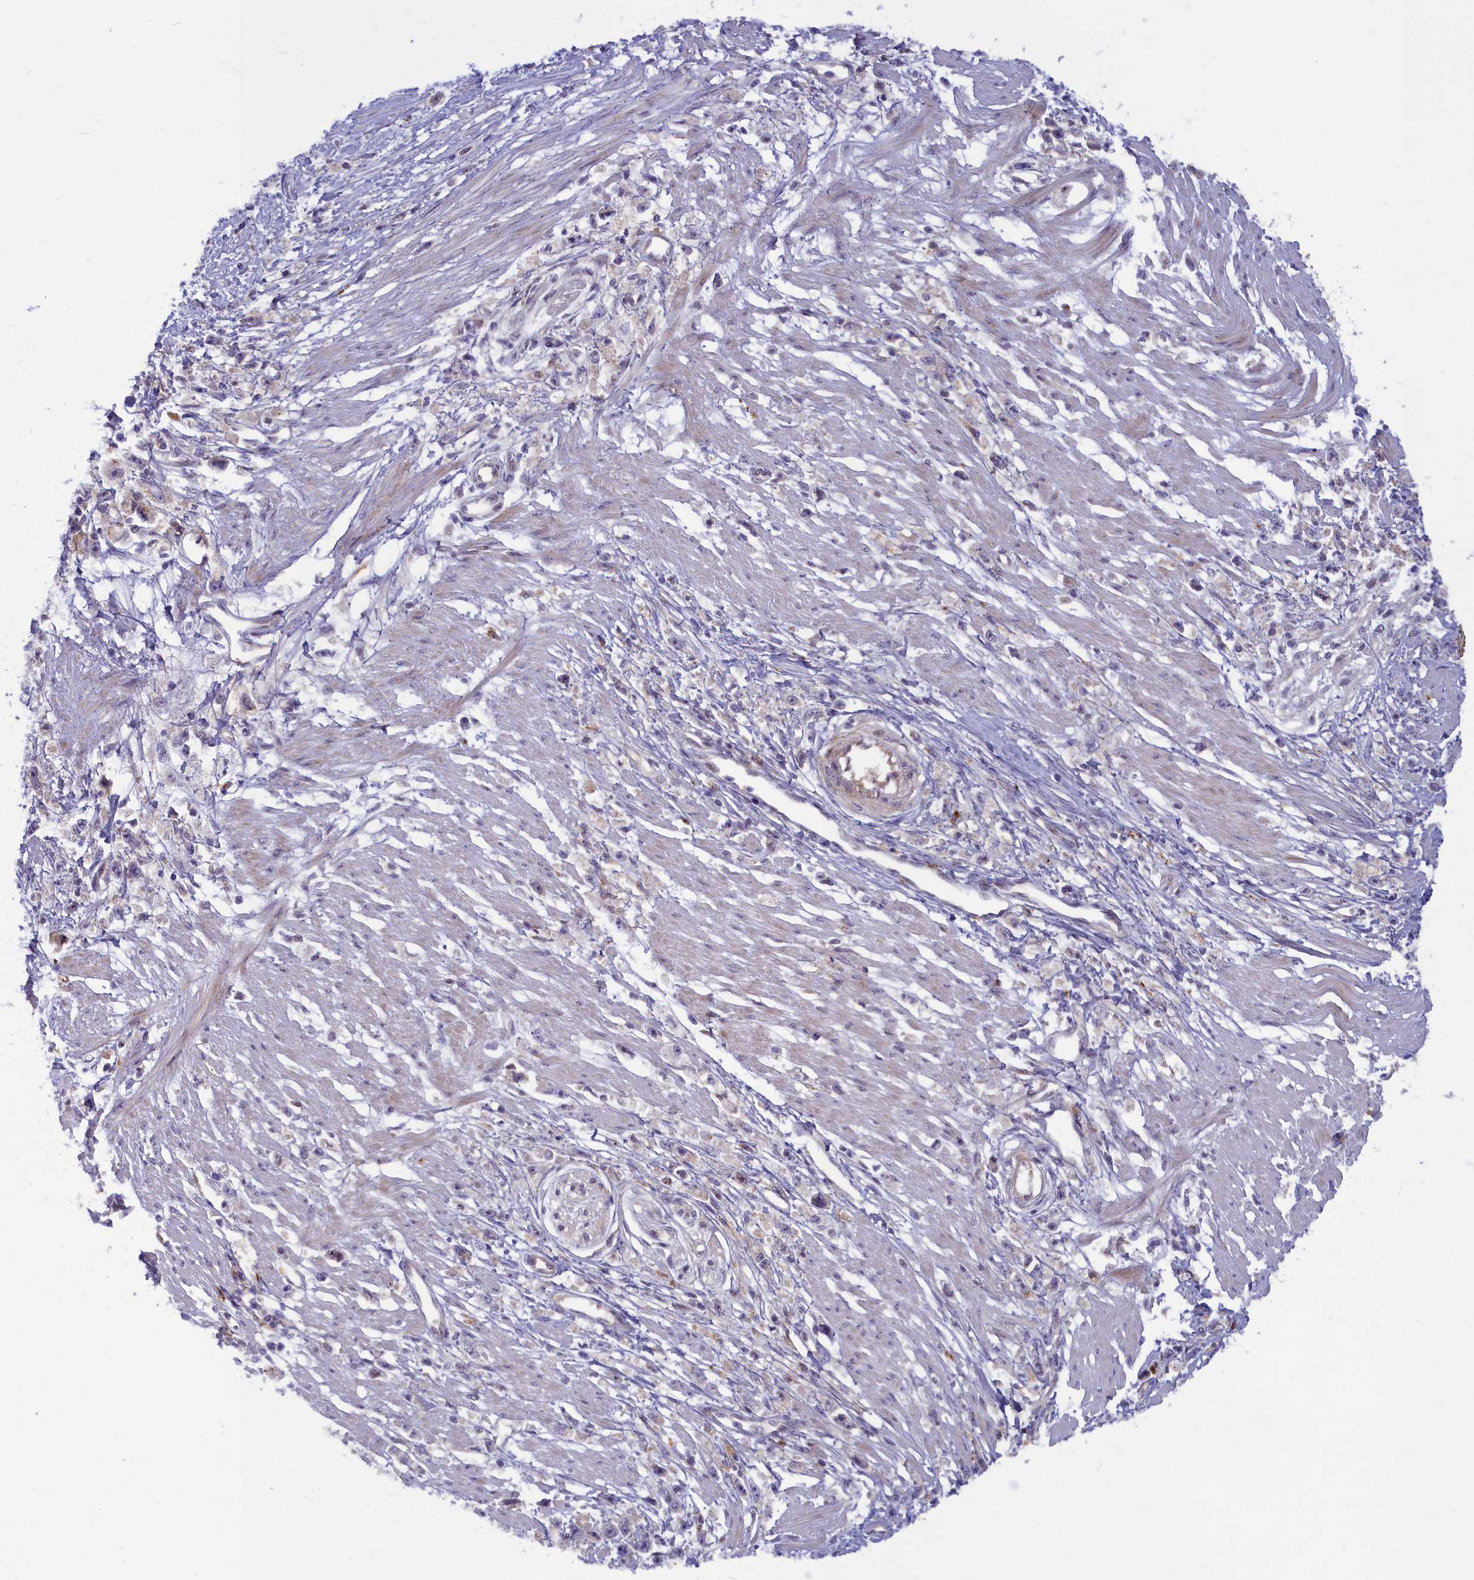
{"staining": {"intensity": "negative", "quantity": "none", "location": "none"}, "tissue": "stomach cancer", "cell_type": "Tumor cells", "image_type": "cancer", "snomed": [{"axis": "morphology", "description": "Adenocarcinoma, NOS"}, {"axis": "topography", "description": "Stomach"}], "caption": "Protein analysis of stomach cancer (adenocarcinoma) exhibits no significant positivity in tumor cells.", "gene": "FCSK", "patient": {"sex": "female", "age": 59}}